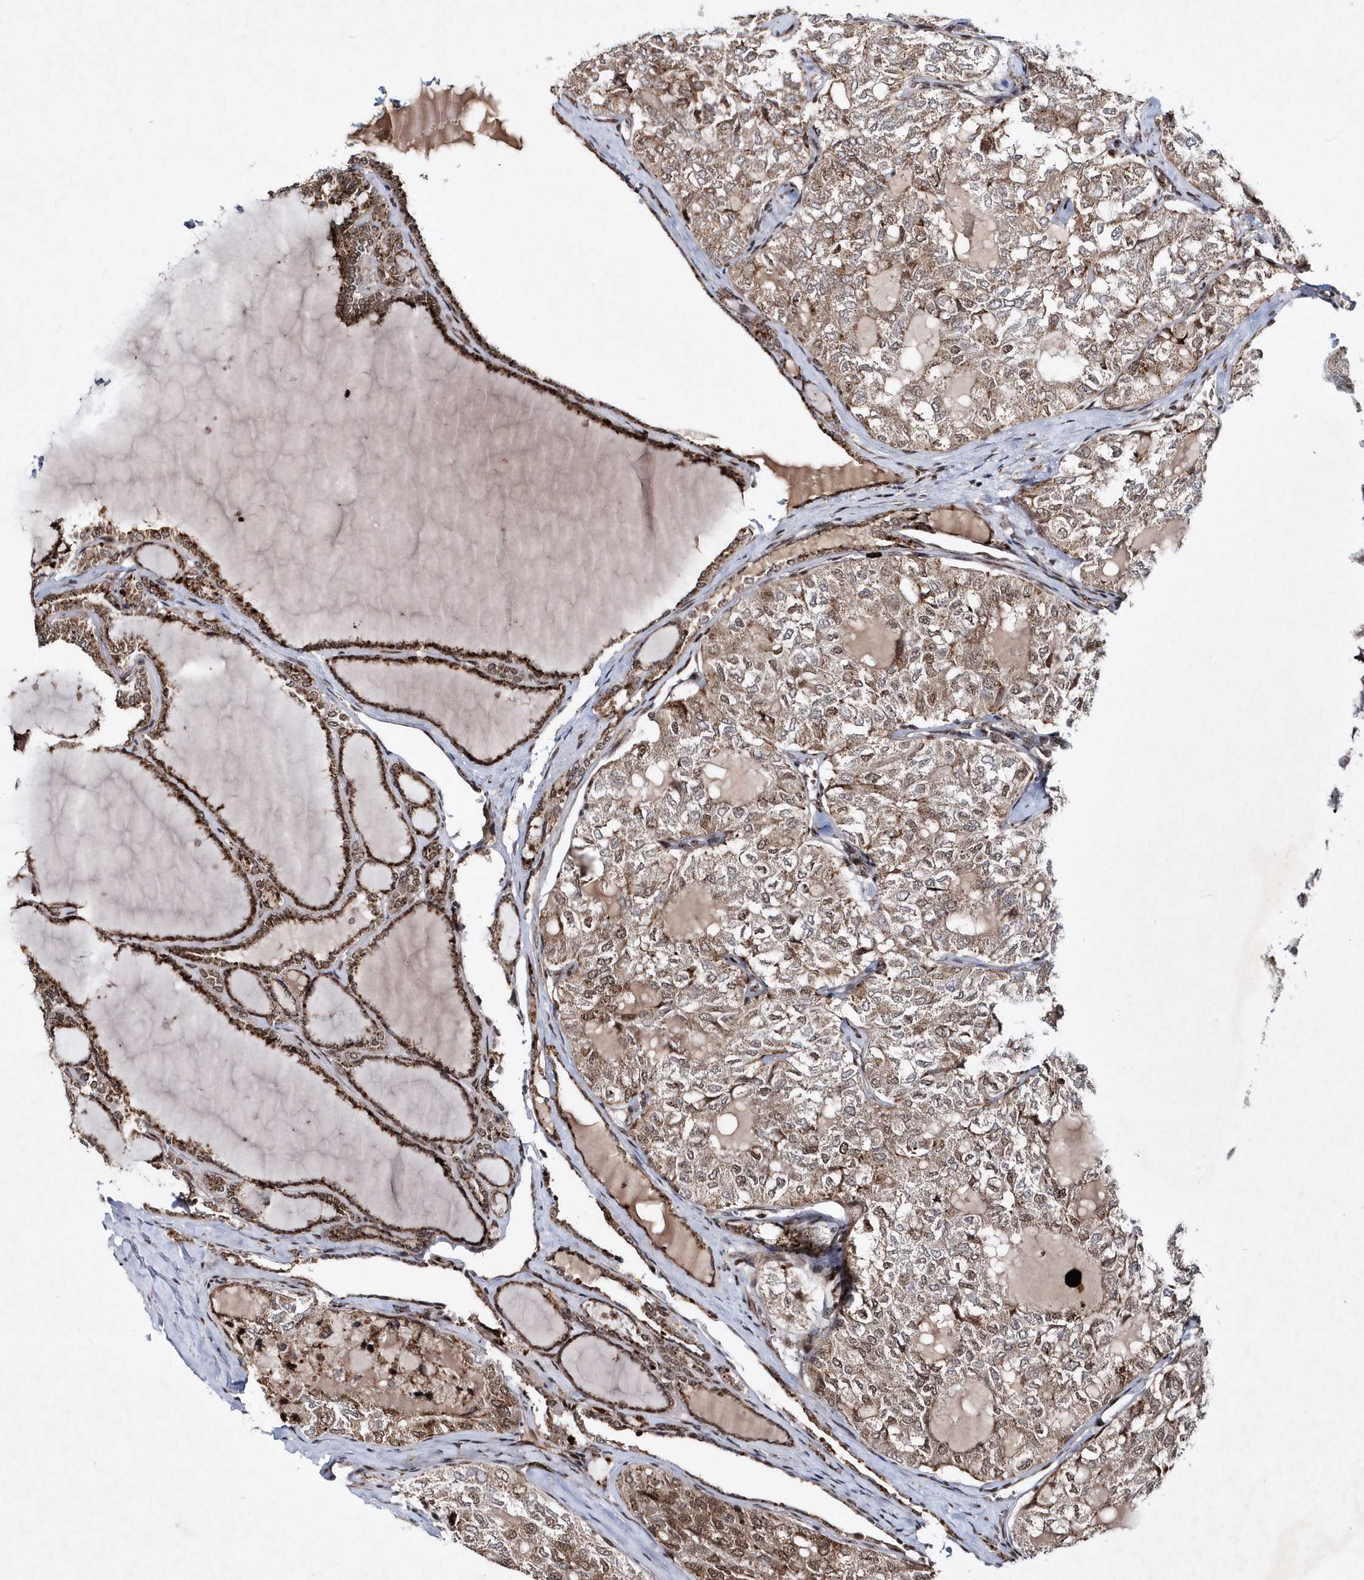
{"staining": {"intensity": "moderate", "quantity": ">75%", "location": "cytoplasmic/membranous,nuclear"}, "tissue": "thyroid cancer", "cell_type": "Tumor cells", "image_type": "cancer", "snomed": [{"axis": "morphology", "description": "Follicular adenoma carcinoma, NOS"}, {"axis": "topography", "description": "Thyroid gland"}], "caption": "IHC micrograph of neoplastic tissue: human thyroid cancer stained using IHC demonstrates medium levels of moderate protein expression localized specifically in the cytoplasmic/membranous and nuclear of tumor cells, appearing as a cytoplasmic/membranous and nuclear brown color.", "gene": "SOWAHB", "patient": {"sex": "male", "age": 75}}